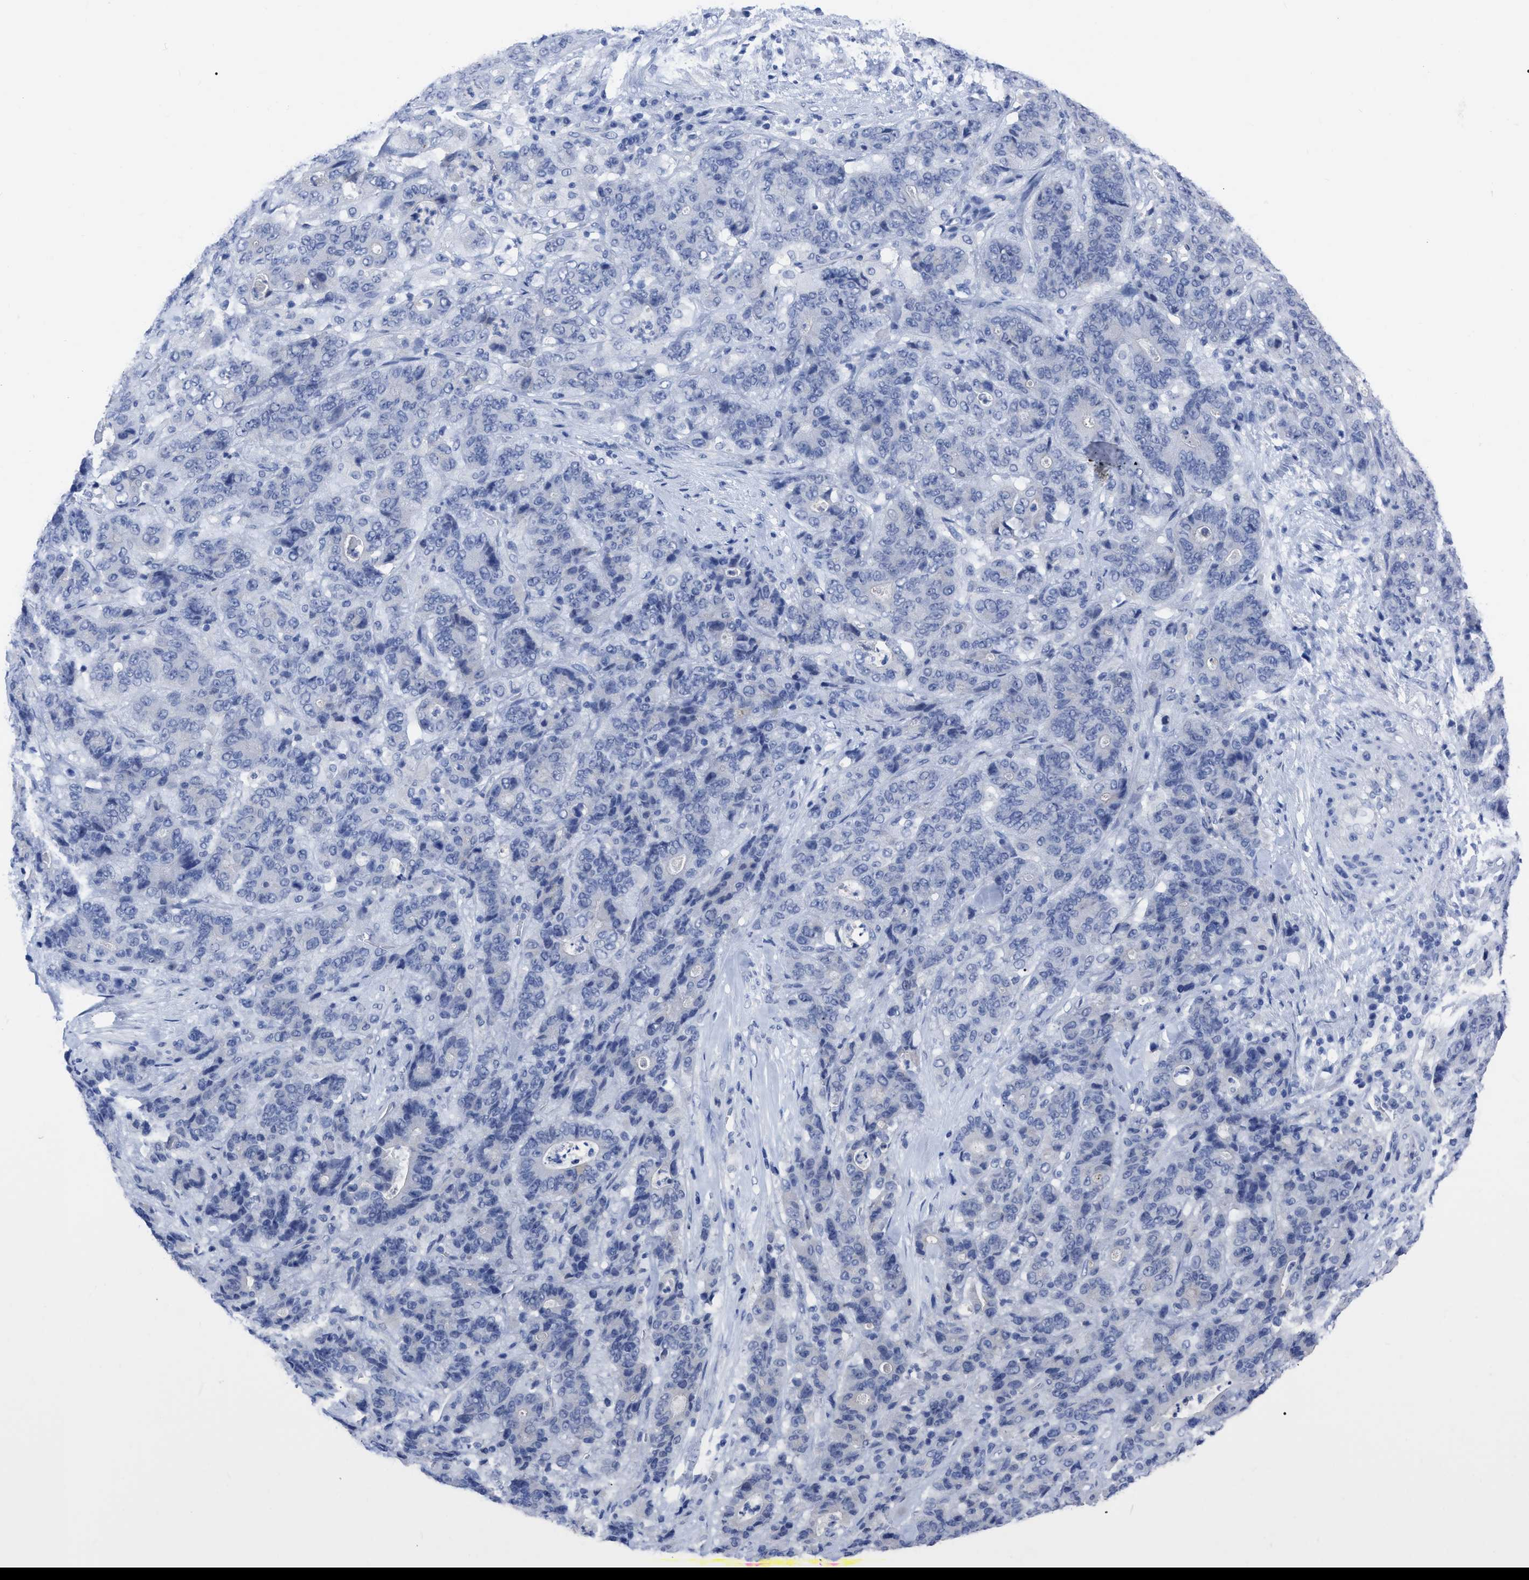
{"staining": {"intensity": "negative", "quantity": "none", "location": "none"}, "tissue": "stomach cancer", "cell_type": "Tumor cells", "image_type": "cancer", "snomed": [{"axis": "morphology", "description": "Adenocarcinoma, NOS"}, {"axis": "topography", "description": "Stomach"}], "caption": "Immunohistochemical staining of stomach adenocarcinoma reveals no significant staining in tumor cells.", "gene": "ANXA13", "patient": {"sex": "female", "age": 73}}